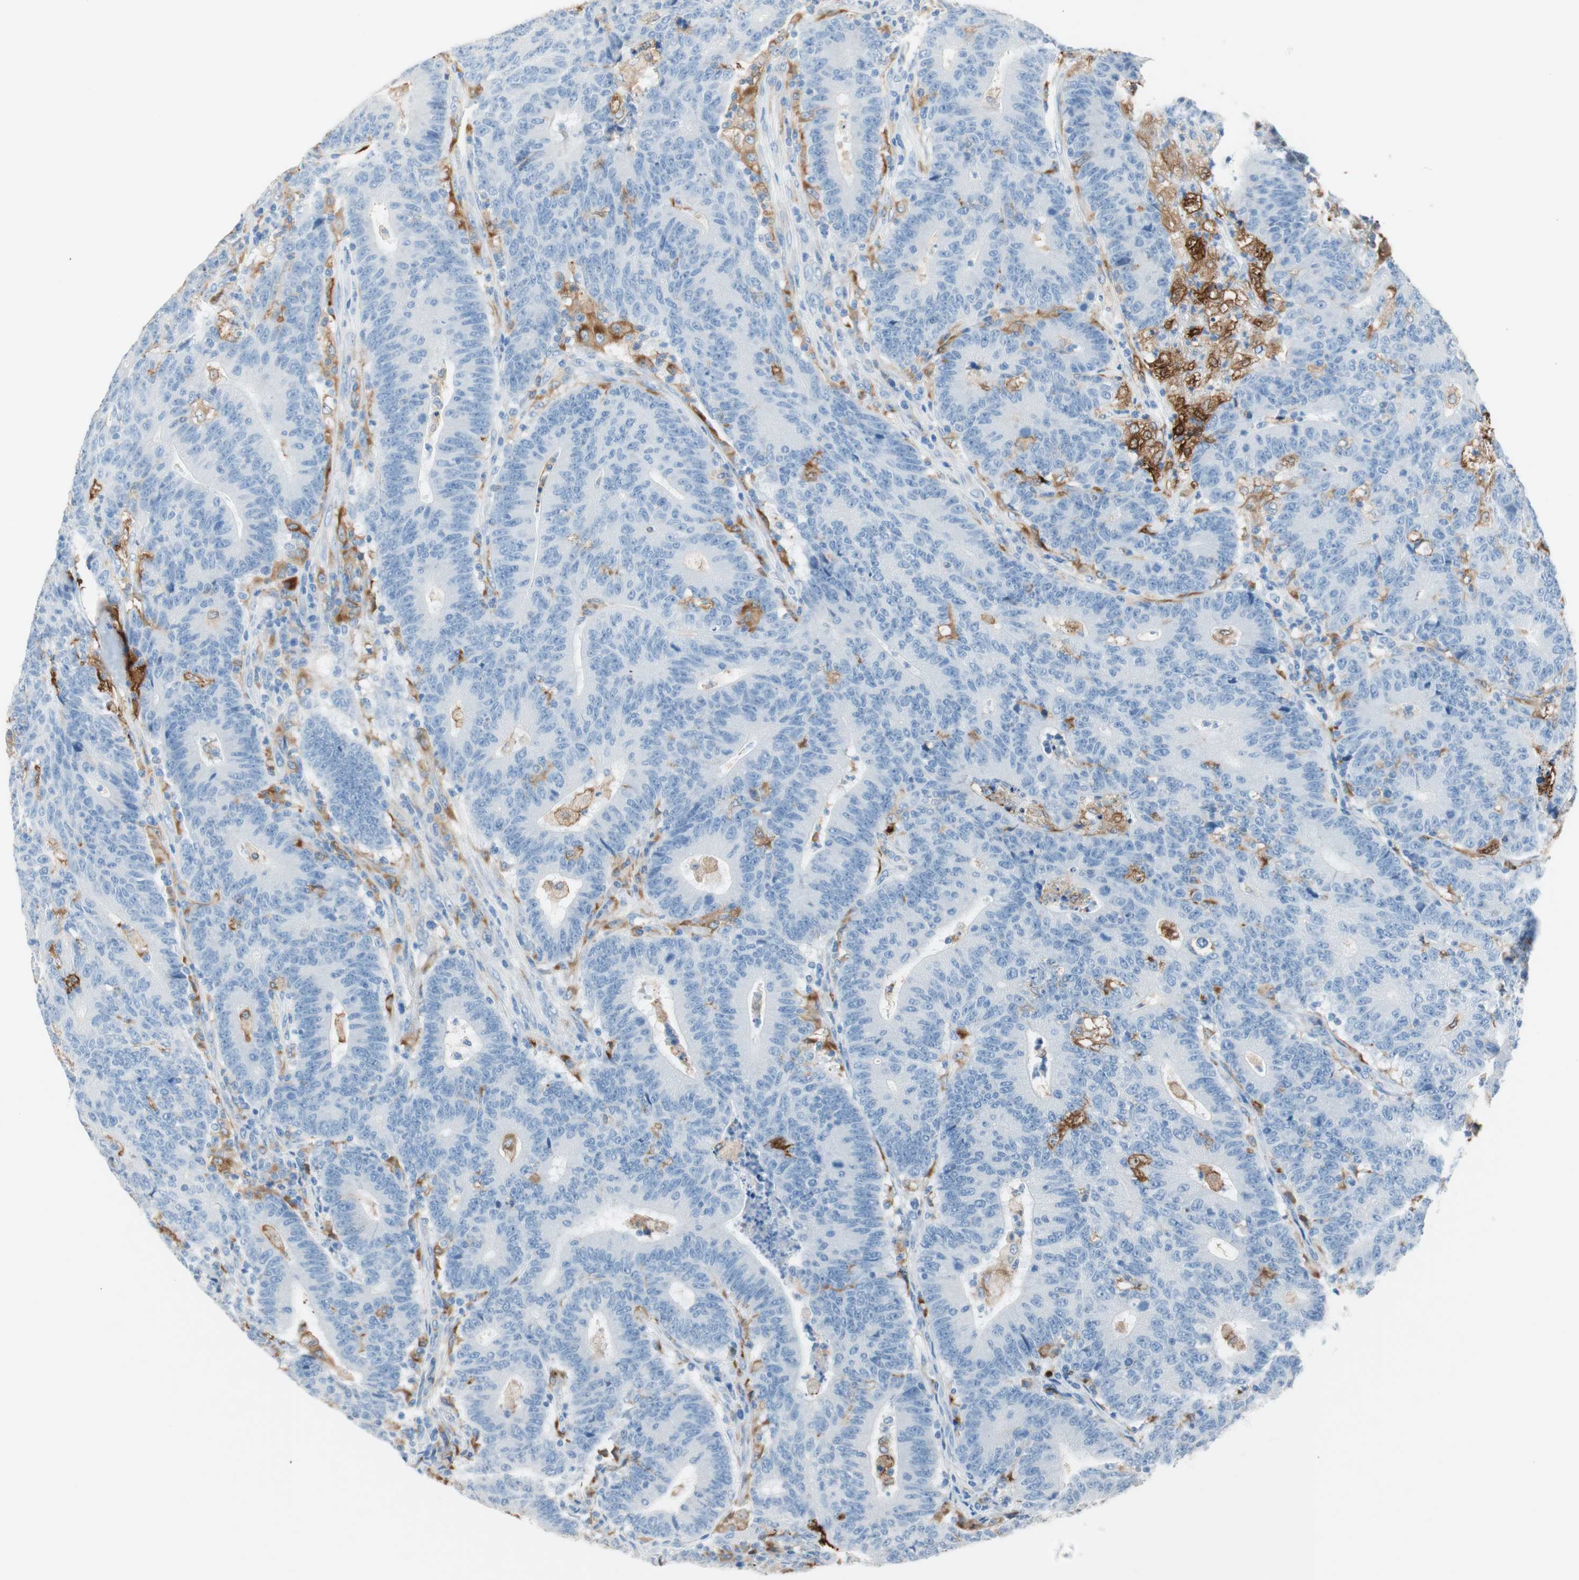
{"staining": {"intensity": "negative", "quantity": "none", "location": "none"}, "tissue": "colorectal cancer", "cell_type": "Tumor cells", "image_type": "cancer", "snomed": [{"axis": "morphology", "description": "Normal tissue, NOS"}, {"axis": "morphology", "description": "Adenocarcinoma, NOS"}, {"axis": "topography", "description": "Colon"}], "caption": "Immunohistochemical staining of human colorectal adenocarcinoma demonstrates no significant expression in tumor cells. (Stains: DAB immunohistochemistry with hematoxylin counter stain, Microscopy: brightfield microscopy at high magnification).", "gene": "GLUL", "patient": {"sex": "female", "age": 75}}